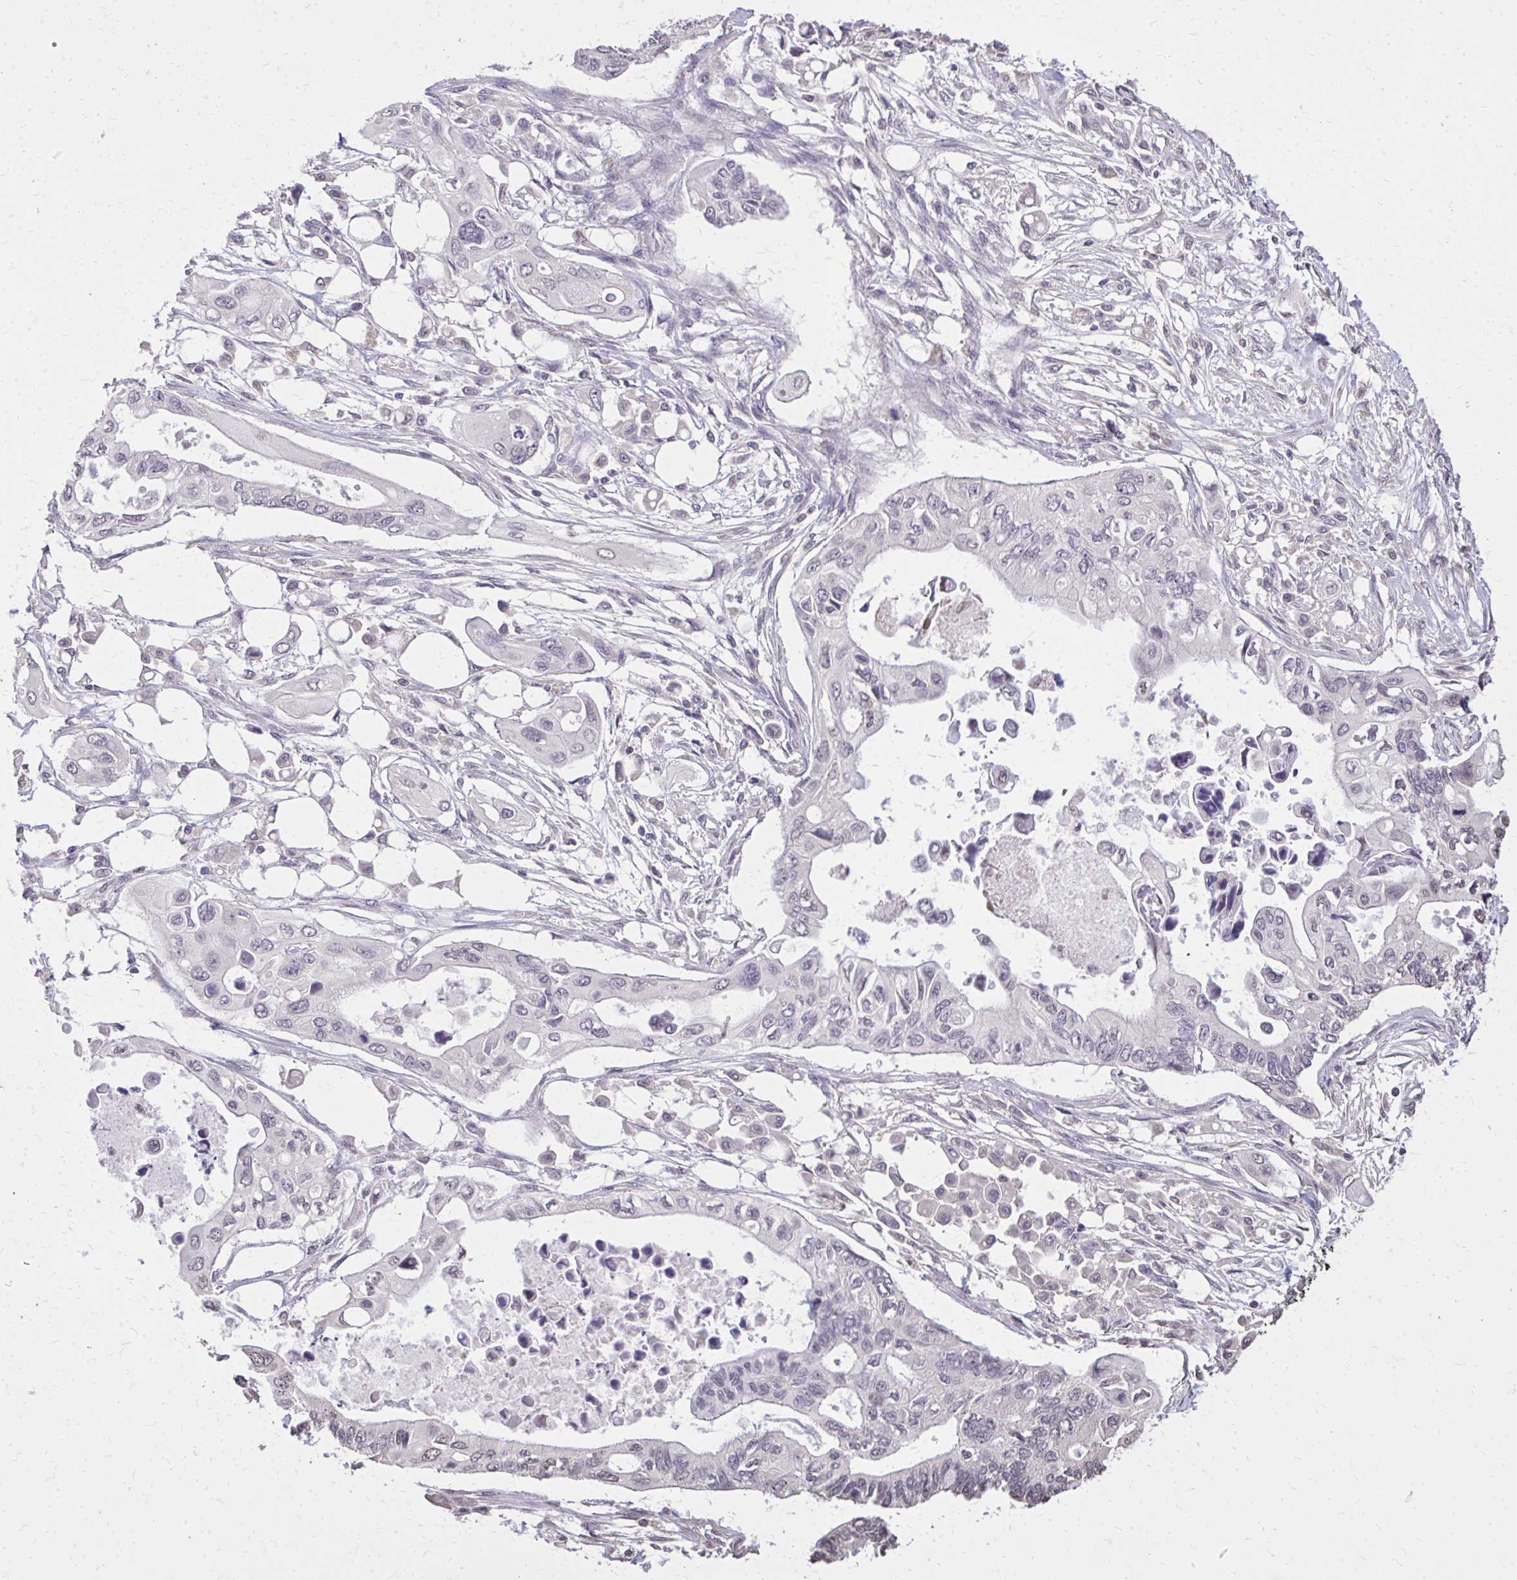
{"staining": {"intensity": "negative", "quantity": "none", "location": "none"}, "tissue": "pancreatic cancer", "cell_type": "Tumor cells", "image_type": "cancer", "snomed": [{"axis": "morphology", "description": "Adenocarcinoma, NOS"}, {"axis": "topography", "description": "Pancreas"}], "caption": "A histopathology image of human pancreatic cancer (adenocarcinoma) is negative for staining in tumor cells.", "gene": "AKAP5", "patient": {"sex": "female", "age": 63}}